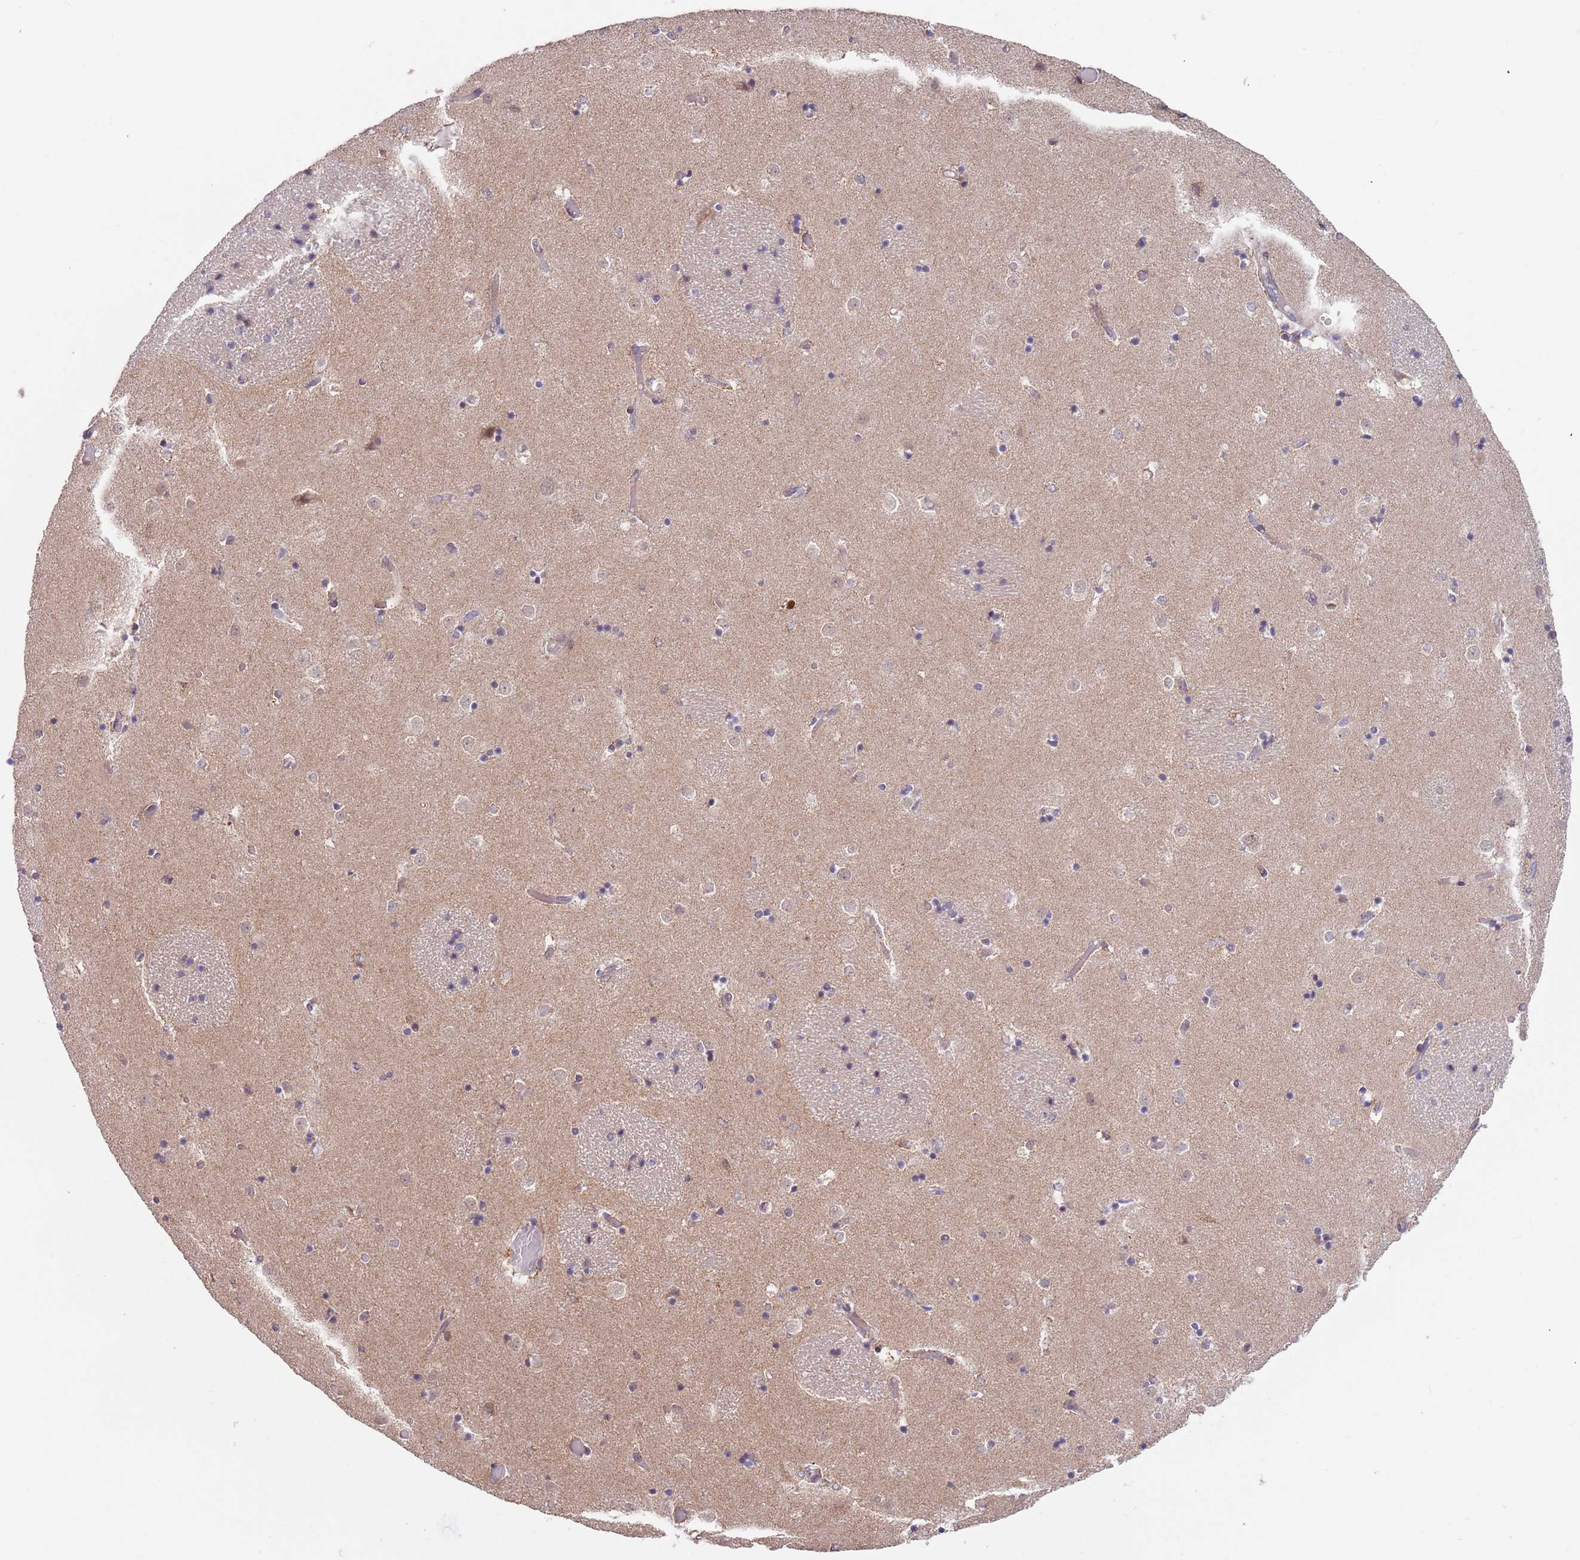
{"staining": {"intensity": "negative", "quantity": "none", "location": "none"}, "tissue": "caudate", "cell_type": "Glial cells", "image_type": "normal", "snomed": [{"axis": "morphology", "description": "Normal tissue, NOS"}, {"axis": "topography", "description": "Lateral ventricle wall"}], "caption": "IHC histopathology image of unremarkable caudate: caudate stained with DAB shows no significant protein positivity in glial cells. (Stains: DAB (3,3'-diaminobenzidine) immunohistochemistry with hematoxylin counter stain, Microscopy: brightfield microscopy at high magnification).", "gene": "UQCC3", "patient": {"sex": "female", "age": 52}}